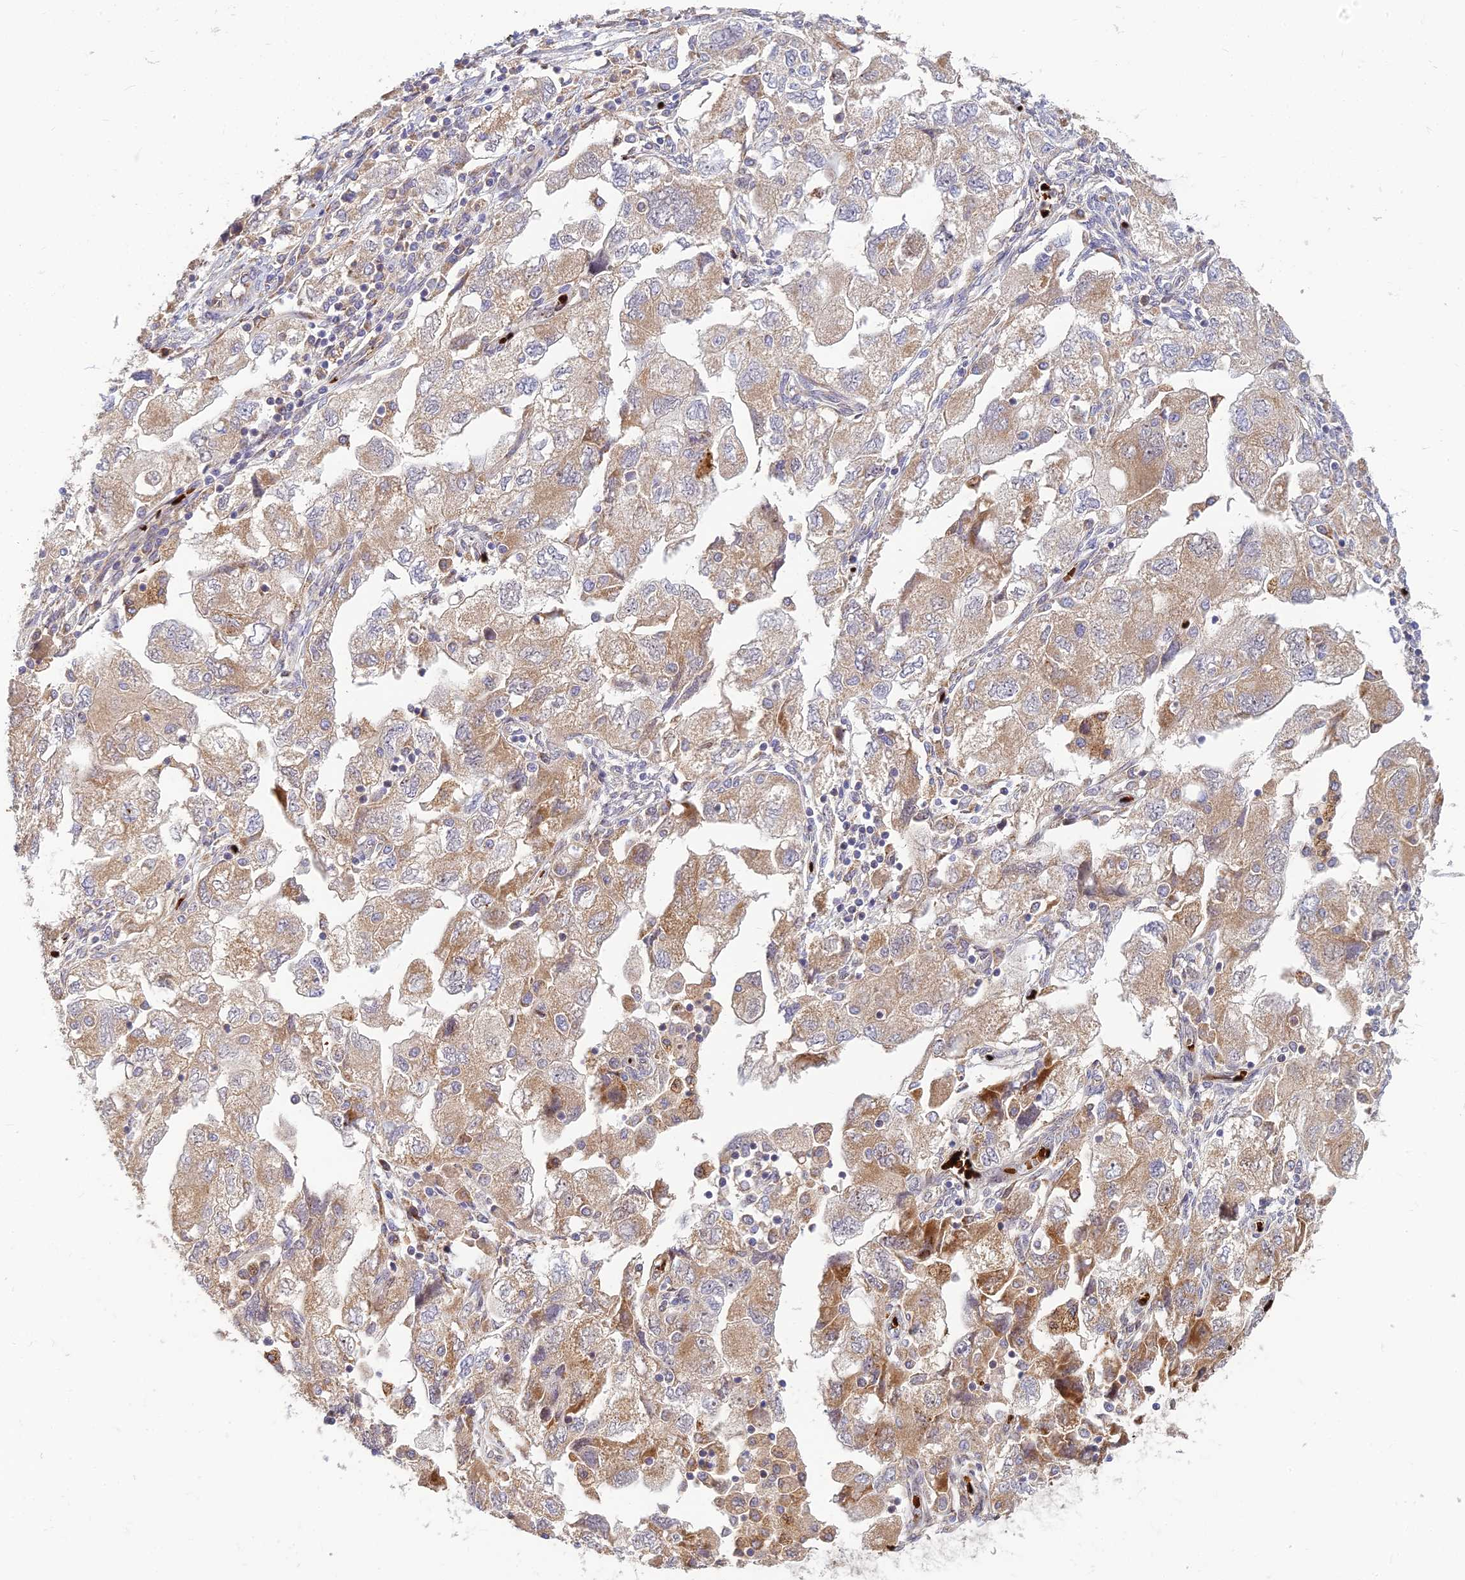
{"staining": {"intensity": "weak", "quantity": ">75%", "location": "cytoplasmic/membranous"}, "tissue": "ovarian cancer", "cell_type": "Tumor cells", "image_type": "cancer", "snomed": [{"axis": "morphology", "description": "Carcinoma, NOS"}, {"axis": "morphology", "description": "Cystadenocarcinoma, serous, NOS"}, {"axis": "topography", "description": "Ovary"}], "caption": "This is an image of immunohistochemistry staining of ovarian carcinoma, which shows weak positivity in the cytoplasmic/membranous of tumor cells.", "gene": "UFSP2", "patient": {"sex": "female", "age": 69}}